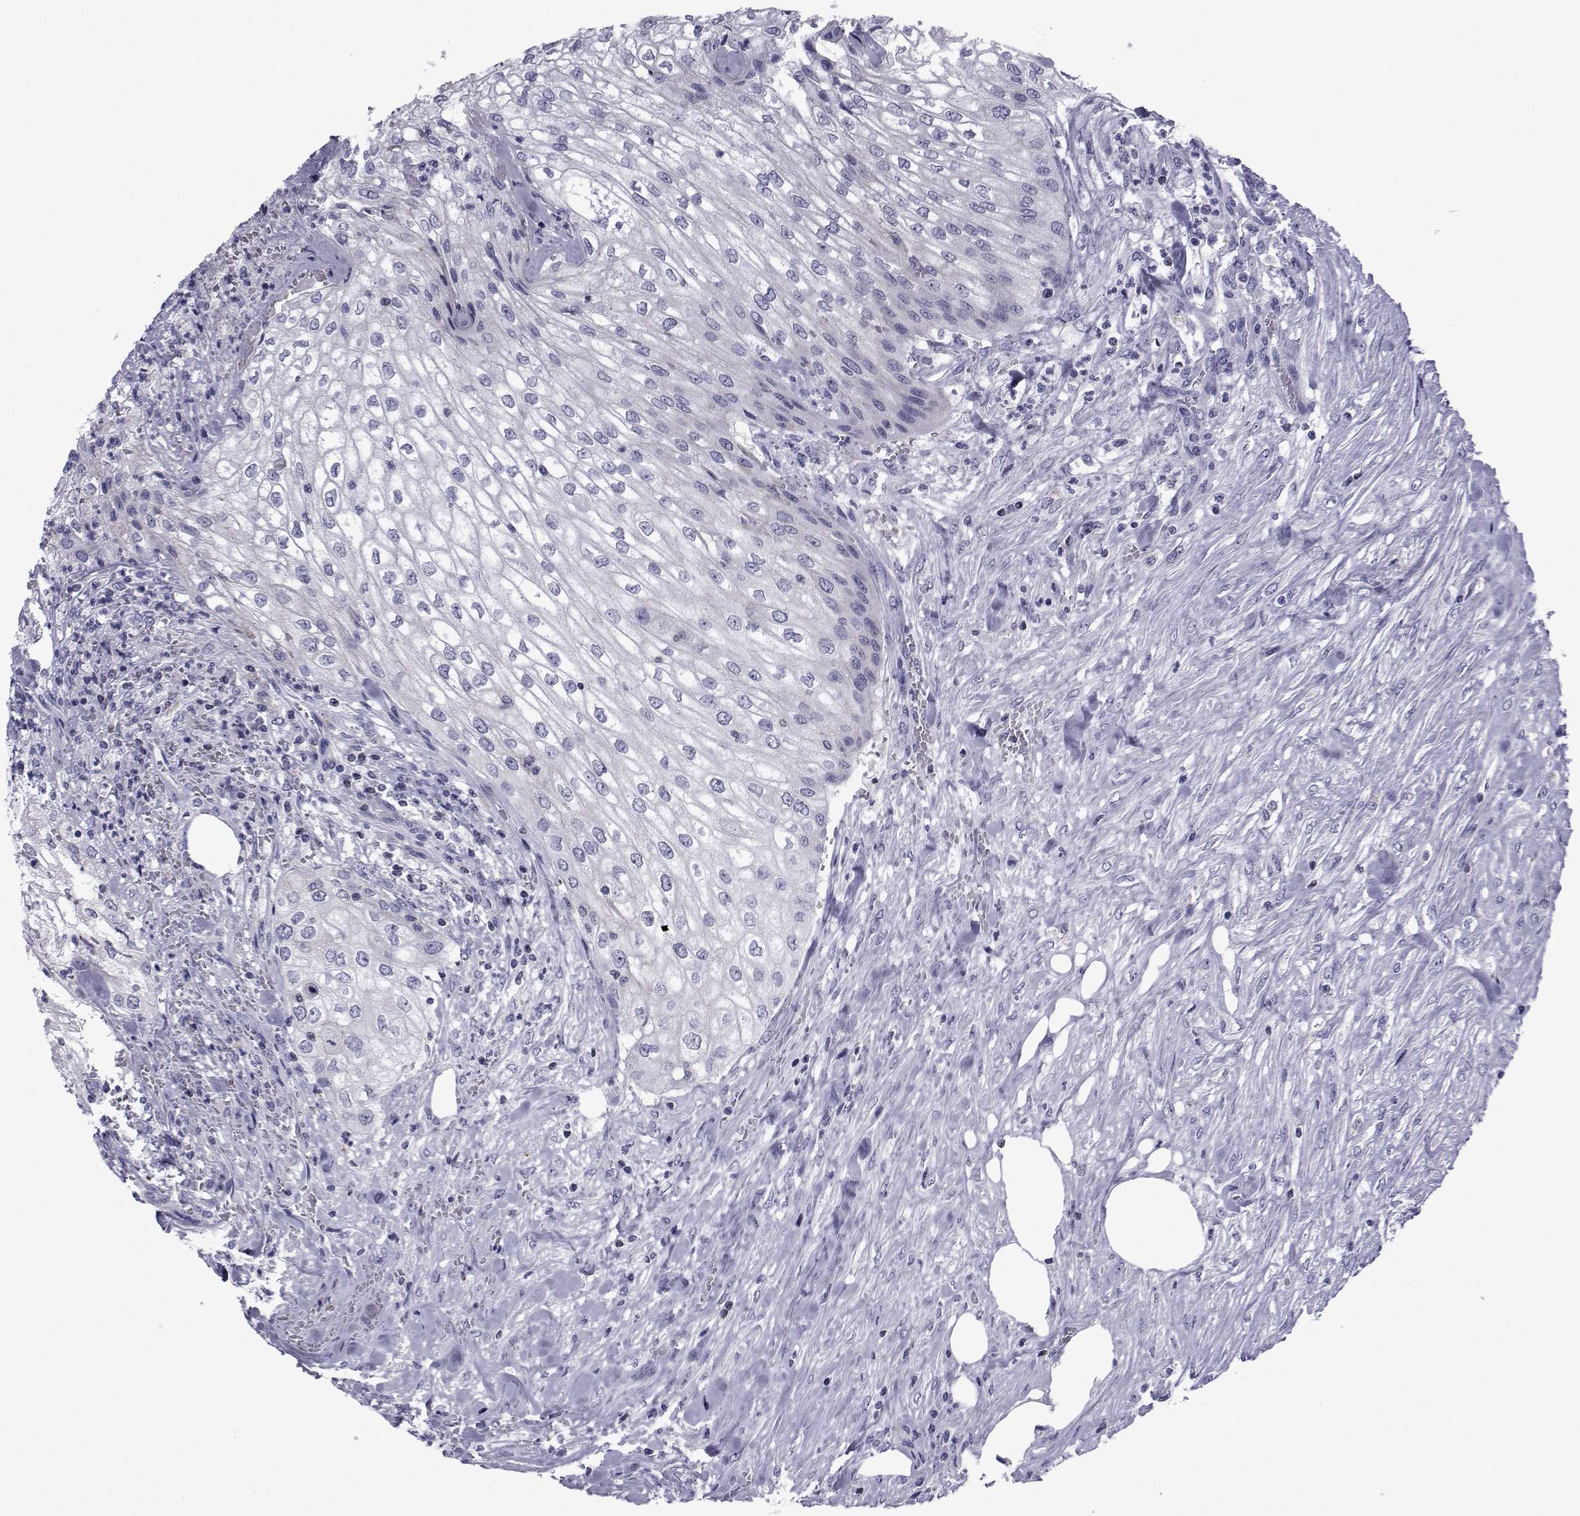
{"staining": {"intensity": "negative", "quantity": "none", "location": "none"}, "tissue": "urothelial cancer", "cell_type": "Tumor cells", "image_type": "cancer", "snomed": [{"axis": "morphology", "description": "Urothelial carcinoma, High grade"}, {"axis": "topography", "description": "Urinary bladder"}], "caption": "Immunohistochemical staining of high-grade urothelial carcinoma demonstrates no significant positivity in tumor cells.", "gene": "PDE6H", "patient": {"sex": "male", "age": 62}}